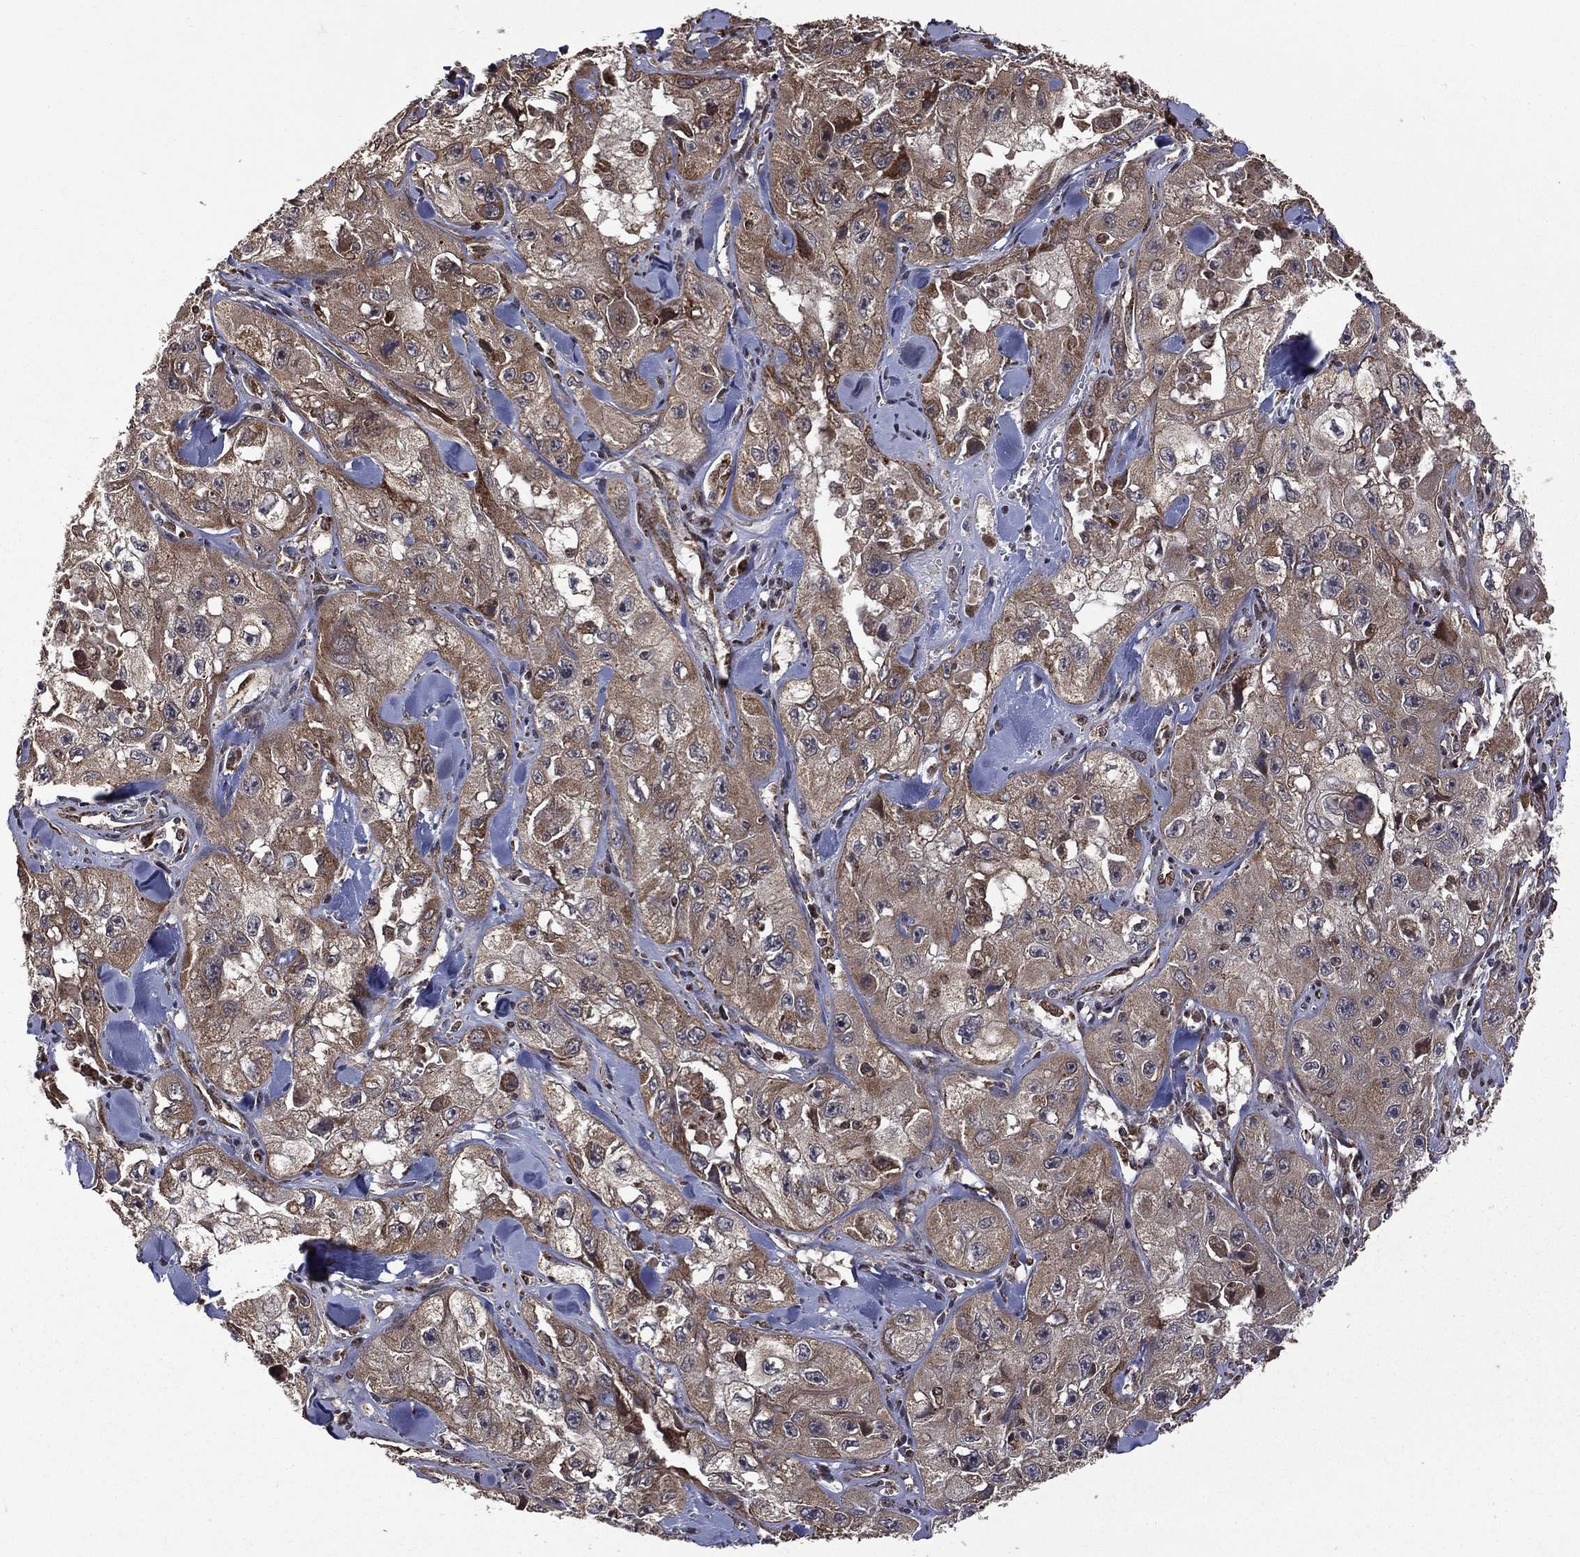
{"staining": {"intensity": "moderate", "quantity": ">75%", "location": "cytoplasmic/membranous"}, "tissue": "skin cancer", "cell_type": "Tumor cells", "image_type": "cancer", "snomed": [{"axis": "morphology", "description": "Squamous cell carcinoma, NOS"}, {"axis": "topography", "description": "Skin"}, {"axis": "topography", "description": "Subcutis"}], "caption": "Immunohistochemistry of human skin squamous cell carcinoma exhibits medium levels of moderate cytoplasmic/membranous staining in about >75% of tumor cells.", "gene": "GIMAP6", "patient": {"sex": "male", "age": 73}}